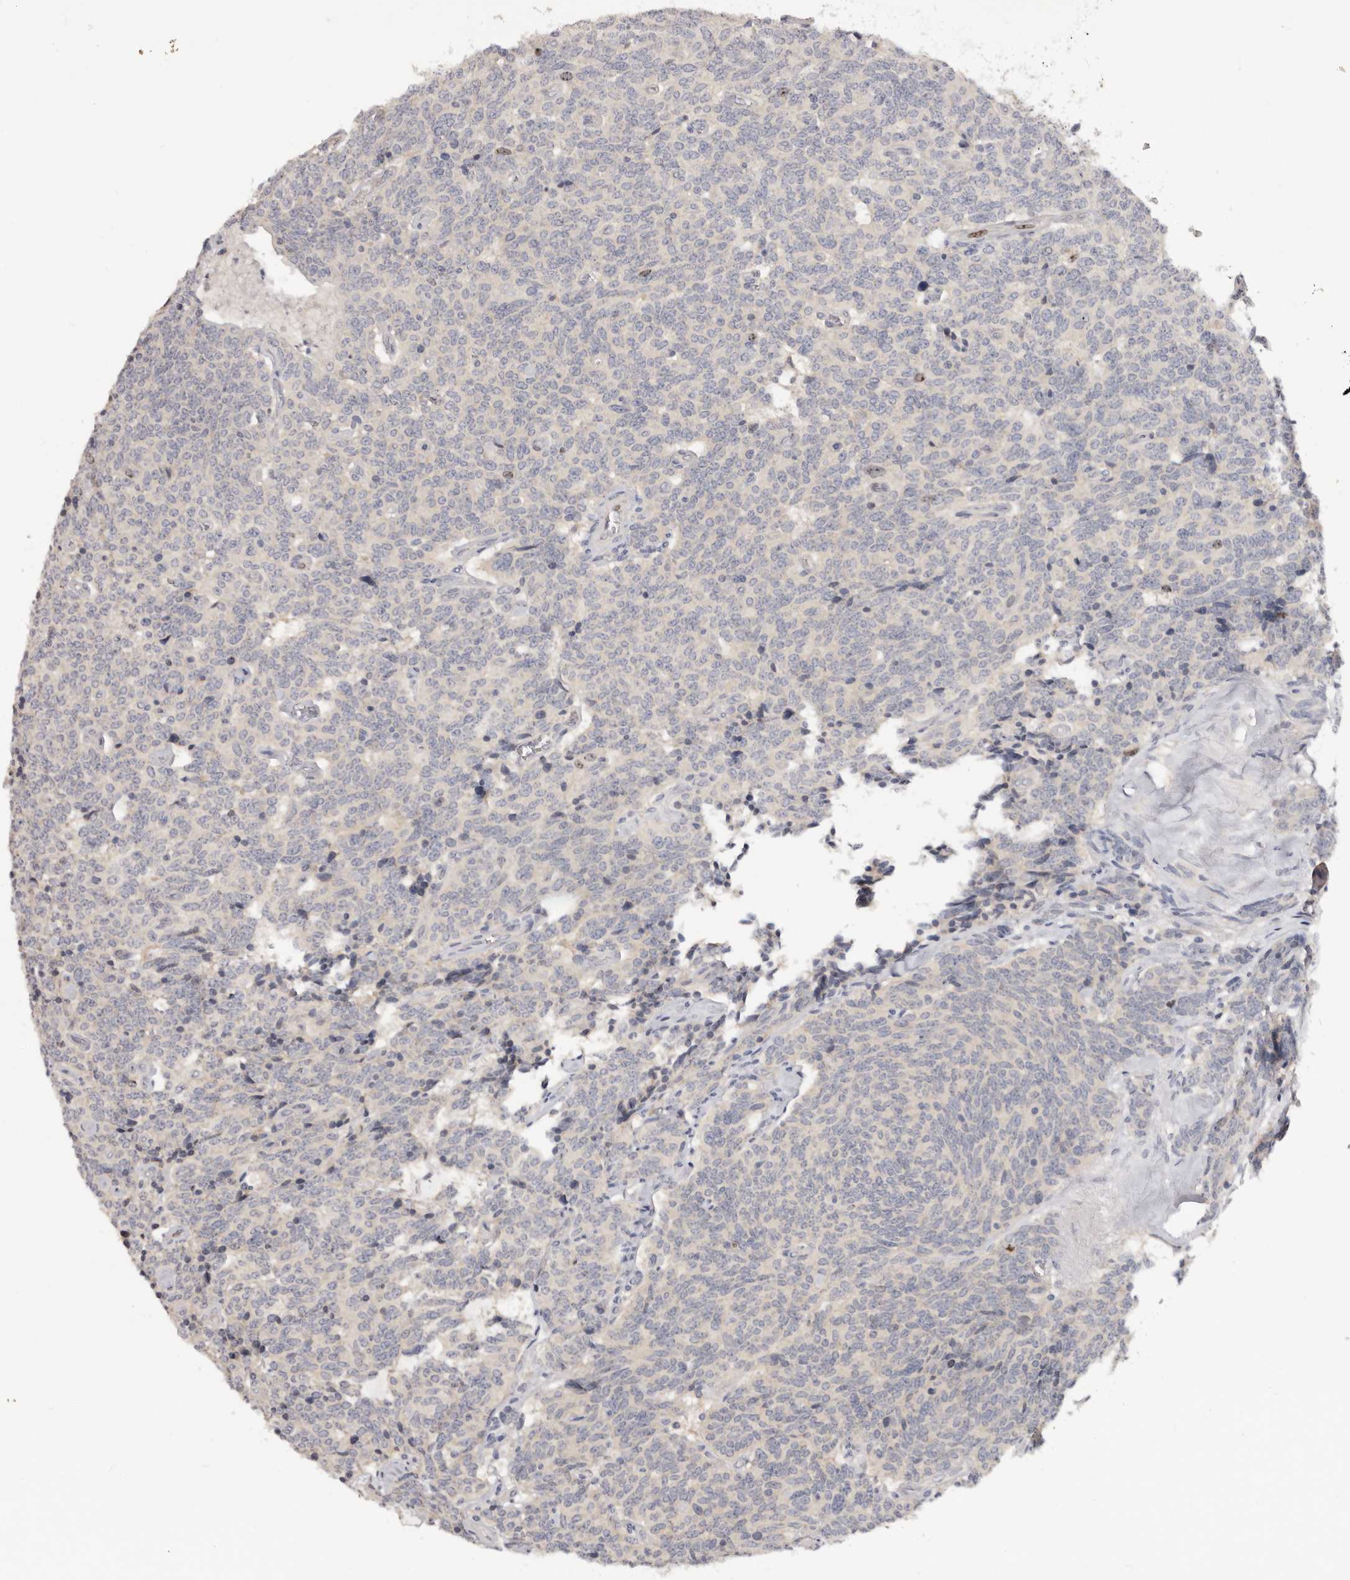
{"staining": {"intensity": "negative", "quantity": "none", "location": "none"}, "tissue": "carcinoid", "cell_type": "Tumor cells", "image_type": "cancer", "snomed": [{"axis": "morphology", "description": "Carcinoid, malignant, NOS"}, {"axis": "topography", "description": "Lung"}], "caption": "An image of human carcinoid (malignant) is negative for staining in tumor cells. (DAB (3,3'-diaminobenzidine) immunohistochemistry, high magnification).", "gene": "CCDC190", "patient": {"sex": "female", "age": 46}}